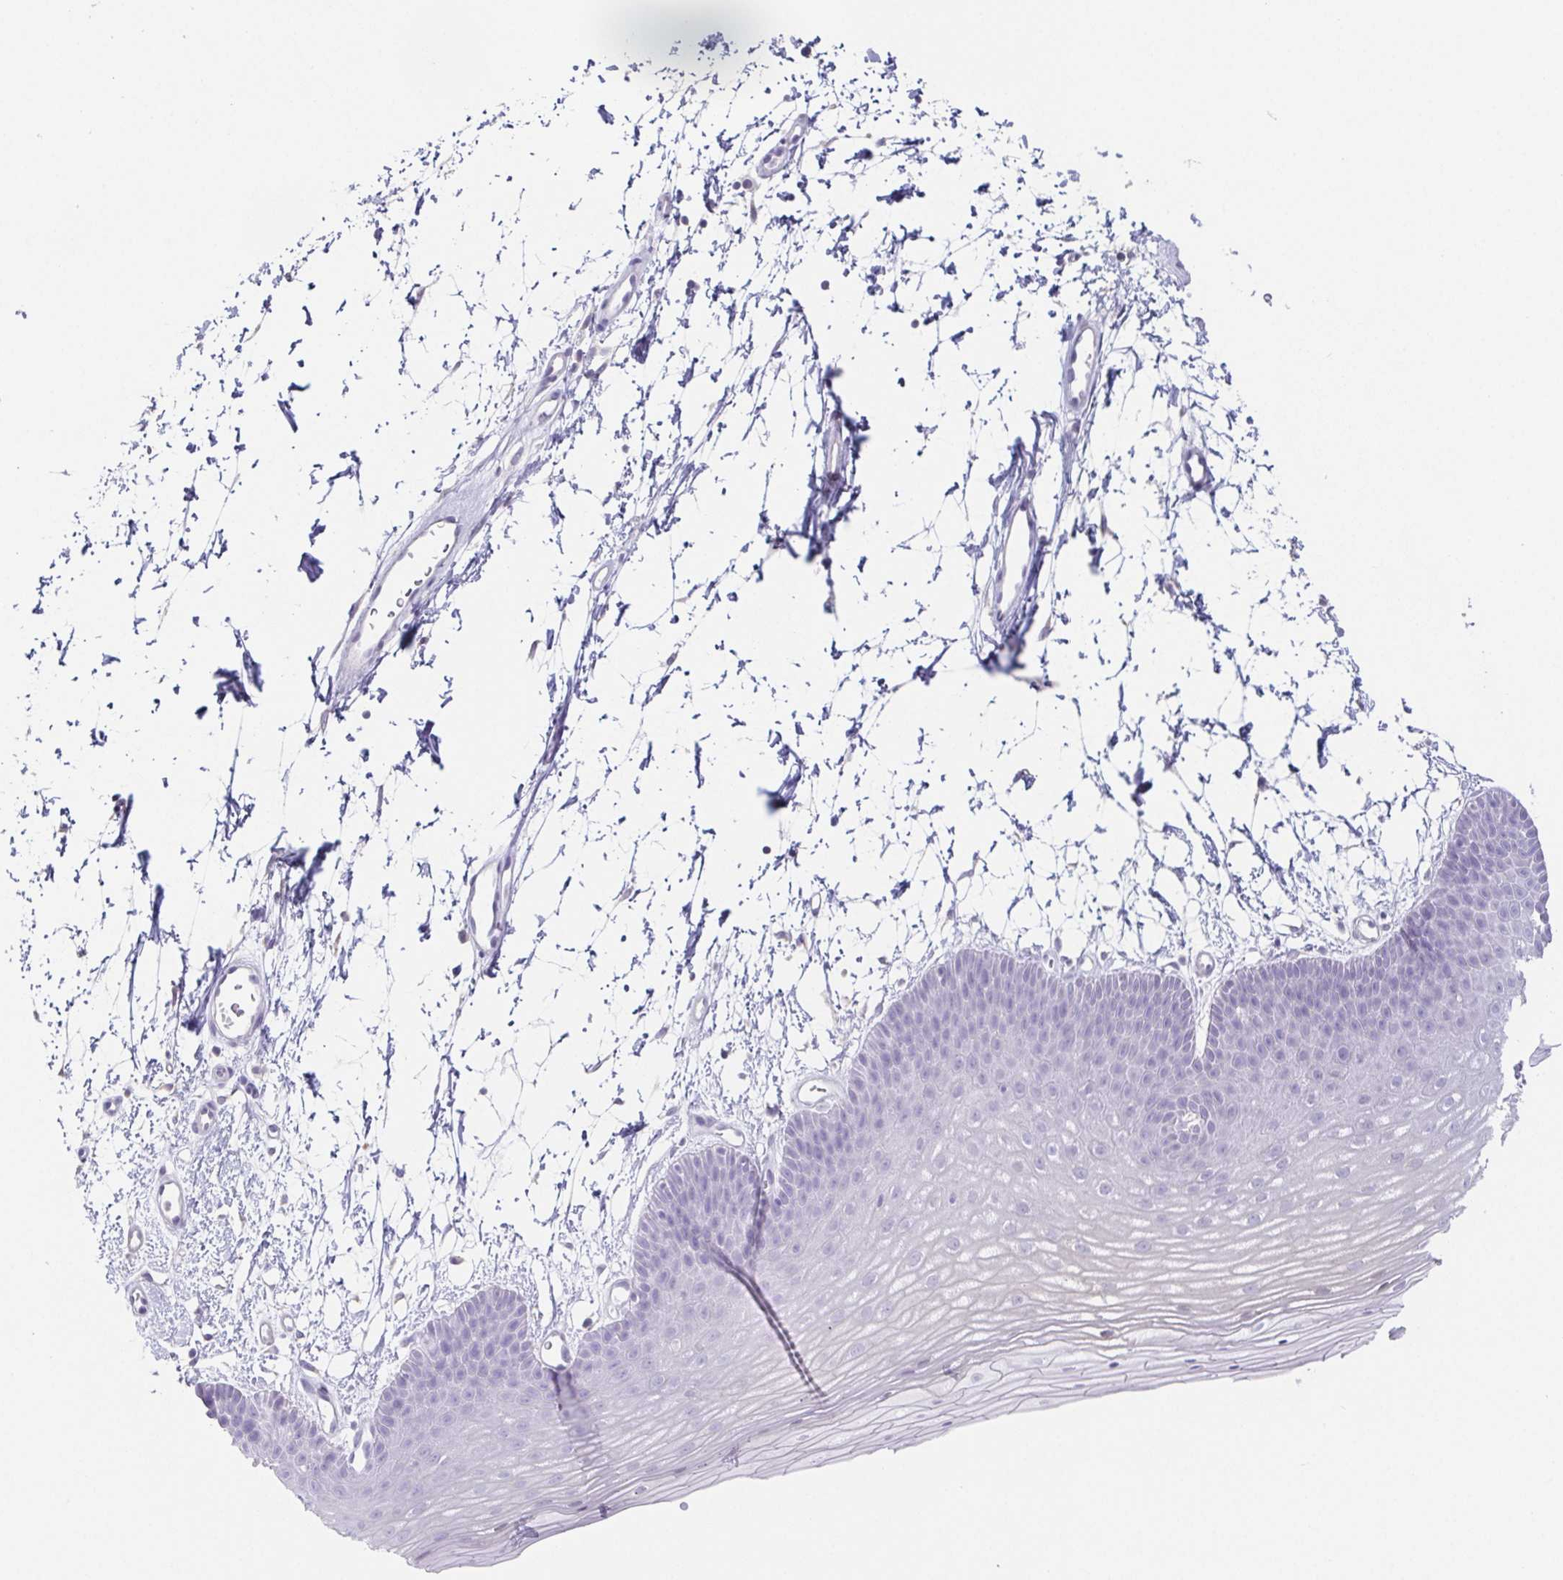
{"staining": {"intensity": "negative", "quantity": "none", "location": "none"}, "tissue": "skin", "cell_type": "Epidermal cells", "image_type": "normal", "snomed": [{"axis": "morphology", "description": "Normal tissue, NOS"}, {"axis": "topography", "description": "Anal"}], "caption": "Photomicrograph shows no protein staining in epidermal cells of unremarkable skin. (DAB immunohistochemistry visualized using brightfield microscopy, high magnification).", "gene": "HDGFL1", "patient": {"sex": "male", "age": 53}}